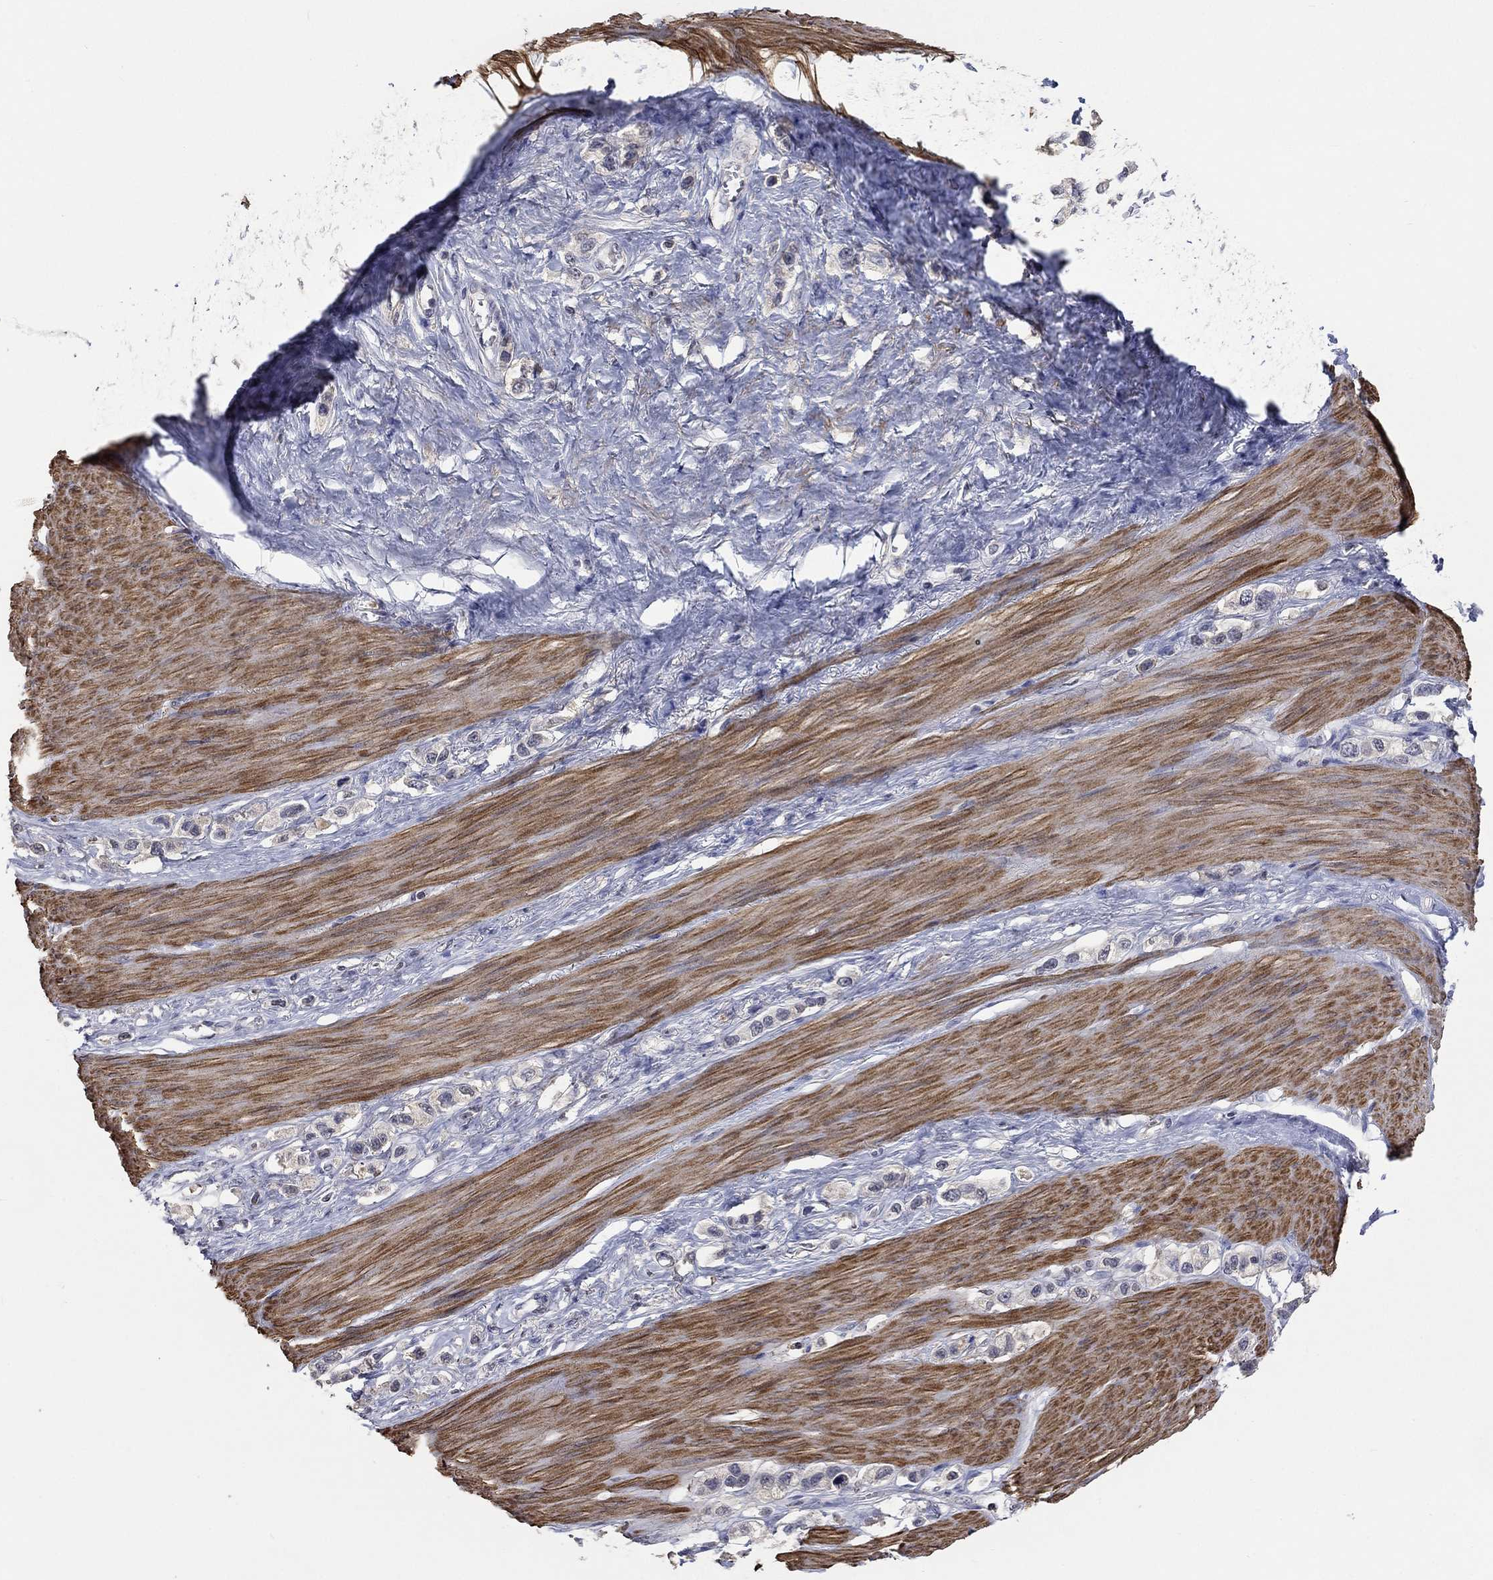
{"staining": {"intensity": "negative", "quantity": "none", "location": "none"}, "tissue": "stomach cancer", "cell_type": "Tumor cells", "image_type": "cancer", "snomed": [{"axis": "morphology", "description": "Normal tissue, NOS"}, {"axis": "morphology", "description": "Adenocarcinoma, NOS"}, {"axis": "morphology", "description": "Adenocarcinoma, High grade"}, {"axis": "topography", "description": "Stomach, upper"}, {"axis": "topography", "description": "Stomach"}], "caption": "An immunohistochemistry (IHC) image of stomach cancer (adenocarcinoma) is shown. There is no staining in tumor cells of stomach cancer (adenocarcinoma).", "gene": "ZBTB18", "patient": {"sex": "female", "age": 65}}